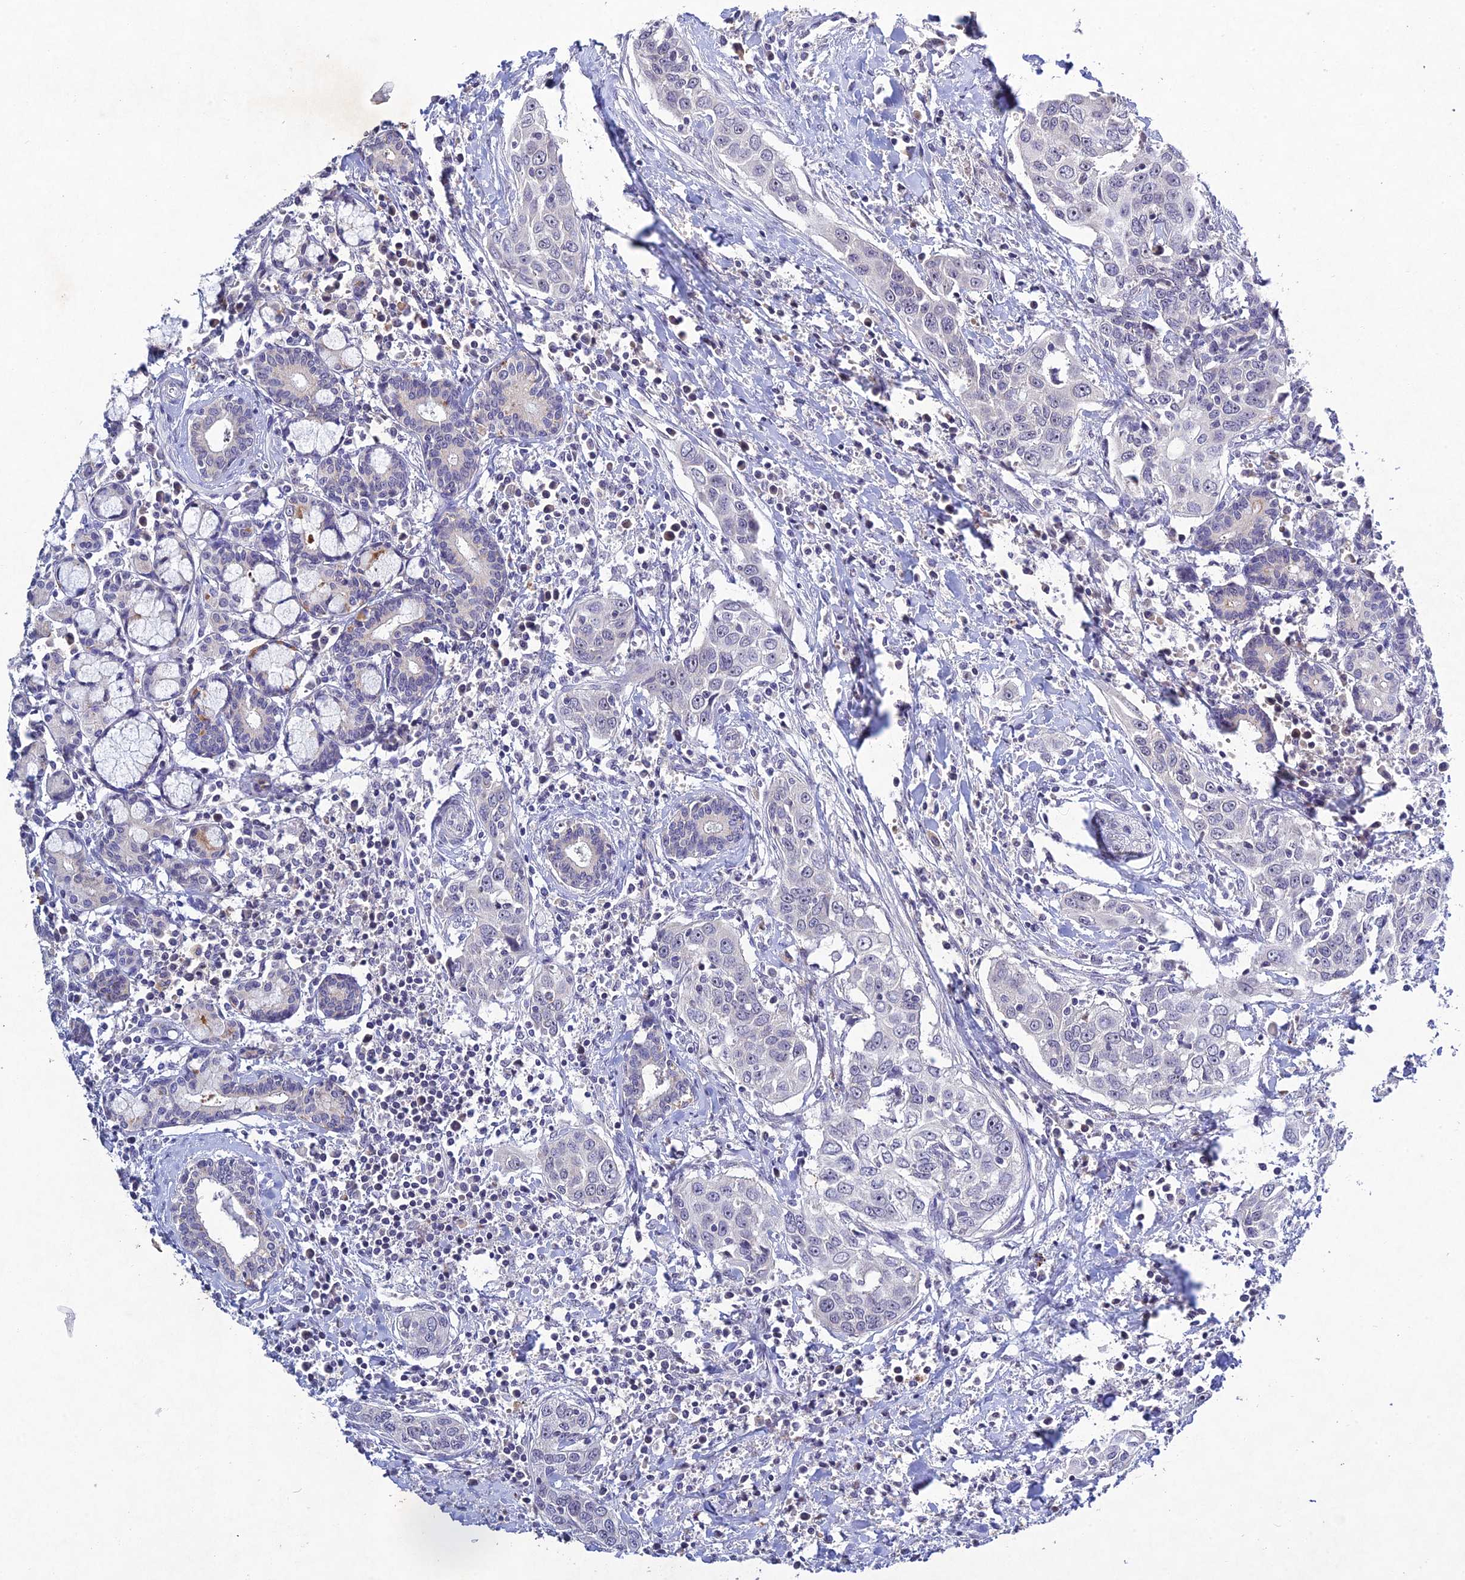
{"staining": {"intensity": "negative", "quantity": "none", "location": "none"}, "tissue": "head and neck cancer", "cell_type": "Tumor cells", "image_type": "cancer", "snomed": [{"axis": "morphology", "description": "Squamous cell carcinoma, NOS"}, {"axis": "topography", "description": "Oral tissue"}, {"axis": "topography", "description": "Head-Neck"}], "caption": "The histopathology image reveals no staining of tumor cells in squamous cell carcinoma (head and neck).", "gene": "CHST5", "patient": {"sex": "female", "age": 50}}